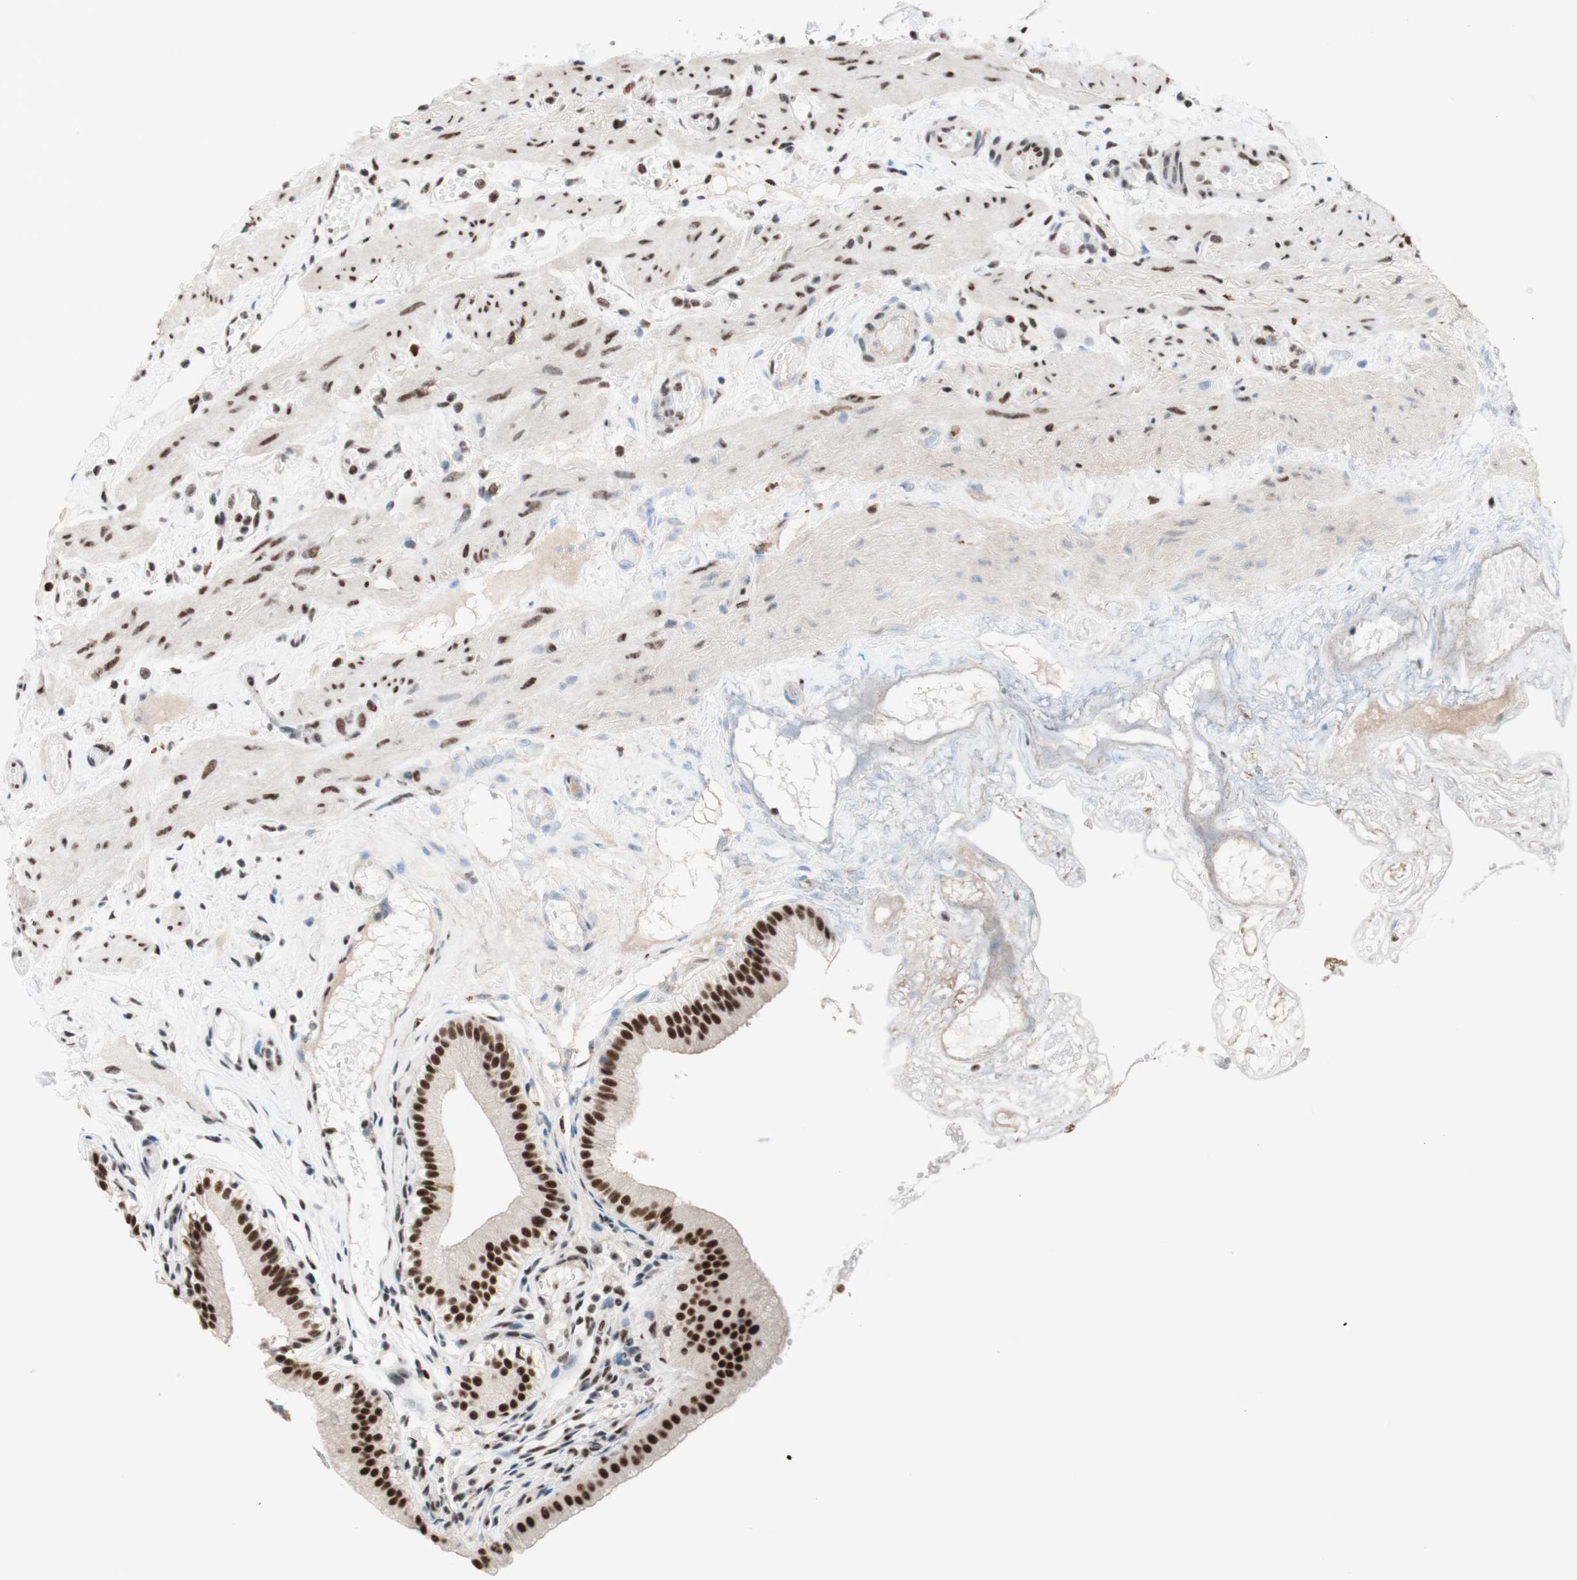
{"staining": {"intensity": "strong", "quantity": ">75%", "location": "cytoplasmic/membranous,nuclear"}, "tissue": "gallbladder", "cell_type": "Glandular cells", "image_type": "normal", "snomed": [{"axis": "morphology", "description": "Normal tissue, NOS"}, {"axis": "topography", "description": "Gallbladder"}], "caption": "Gallbladder stained with a brown dye demonstrates strong cytoplasmic/membranous,nuclear positive expression in approximately >75% of glandular cells.", "gene": "PRPF19", "patient": {"sex": "female", "age": 26}}